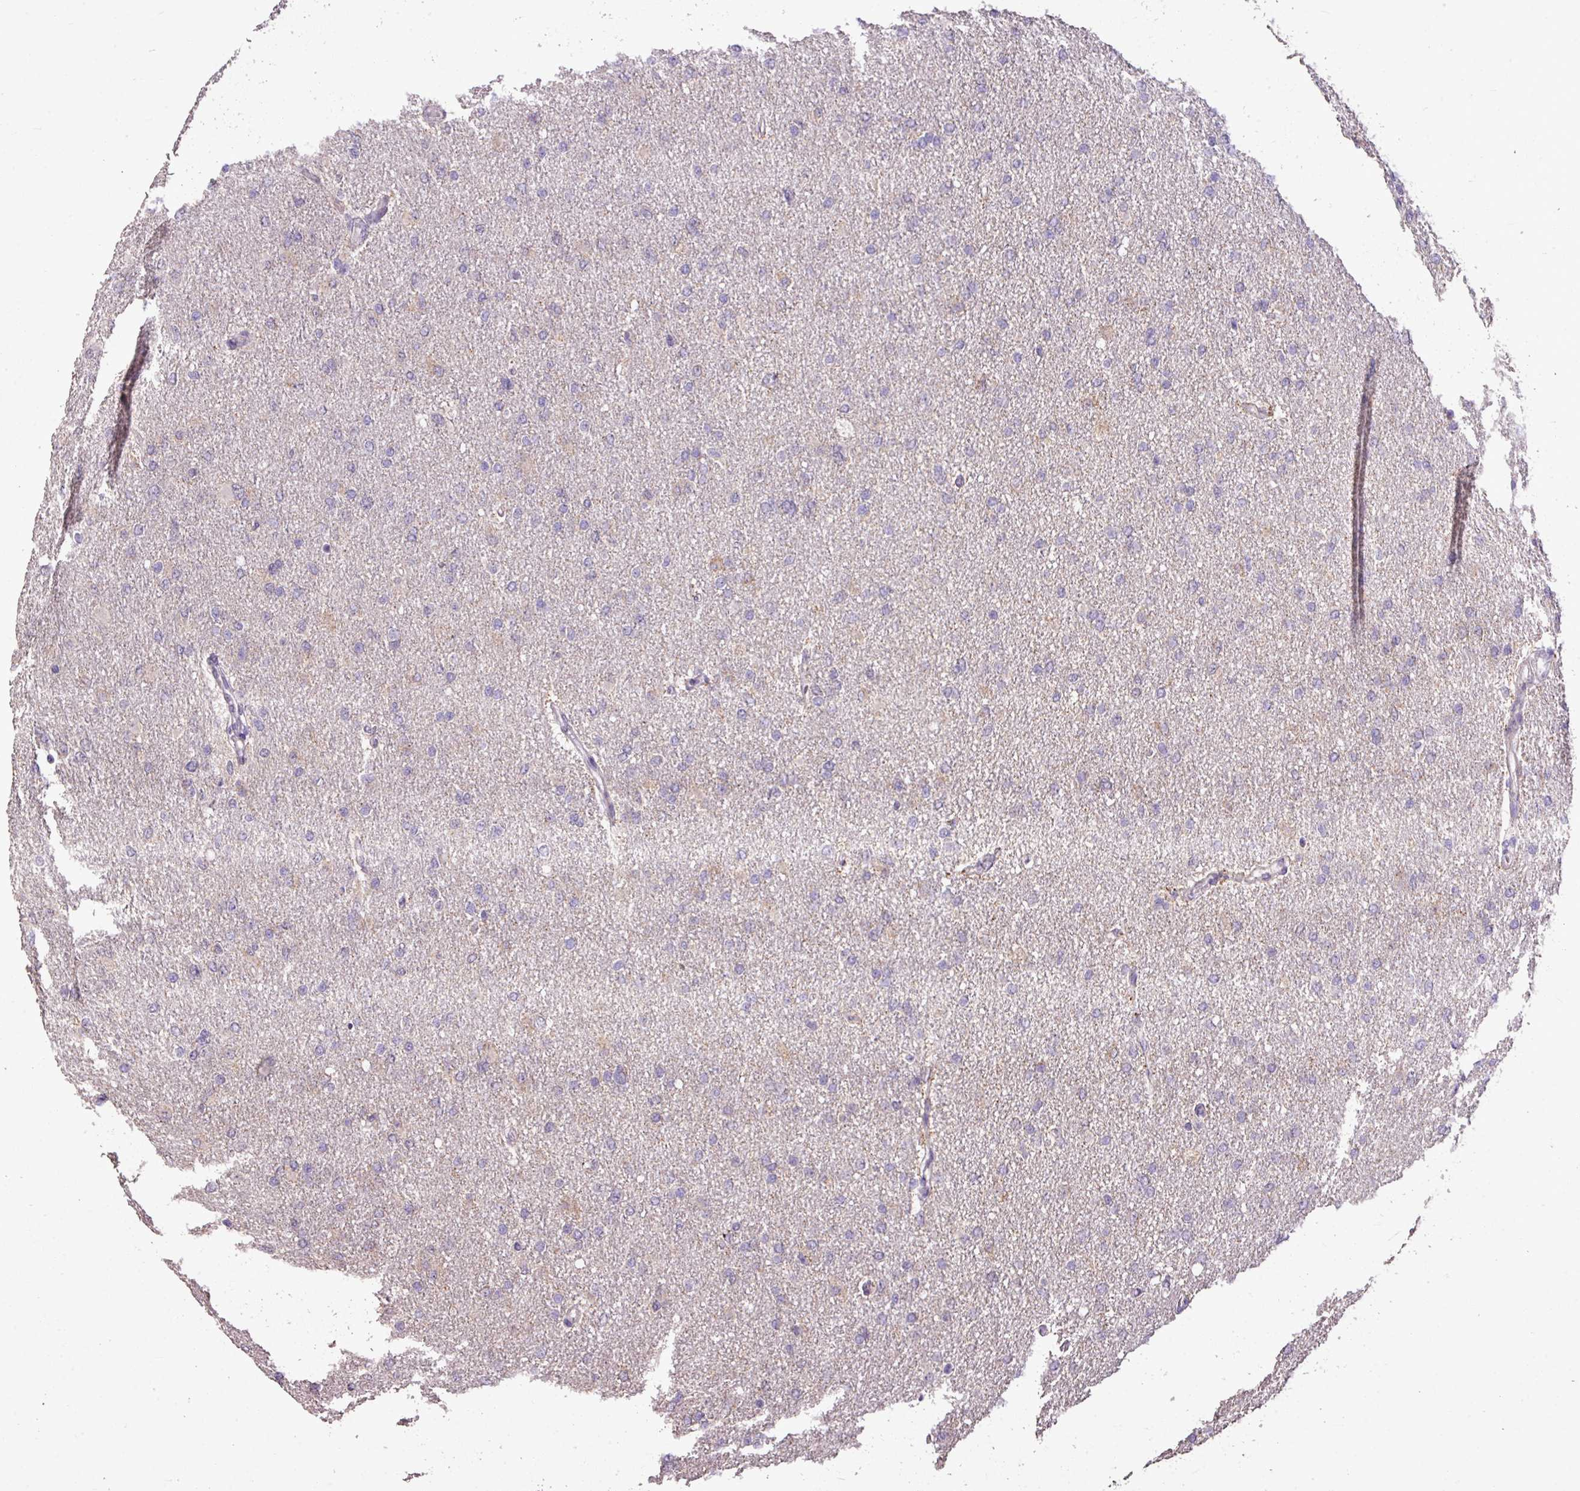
{"staining": {"intensity": "negative", "quantity": "none", "location": "none"}, "tissue": "glioma", "cell_type": "Tumor cells", "image_type": "cancer", "snomed": [{"axis": "morphology", "description": "Glioma, malignant, High grade"}, {"axis": "topography", "description": "Cerebral cortex"}], "caption": "The IHC histopathology image has no significant positivity in tumor cells of glioma tissue.", "gene": "ALDH2", "patient": {"sex": "female", "age": 36}}